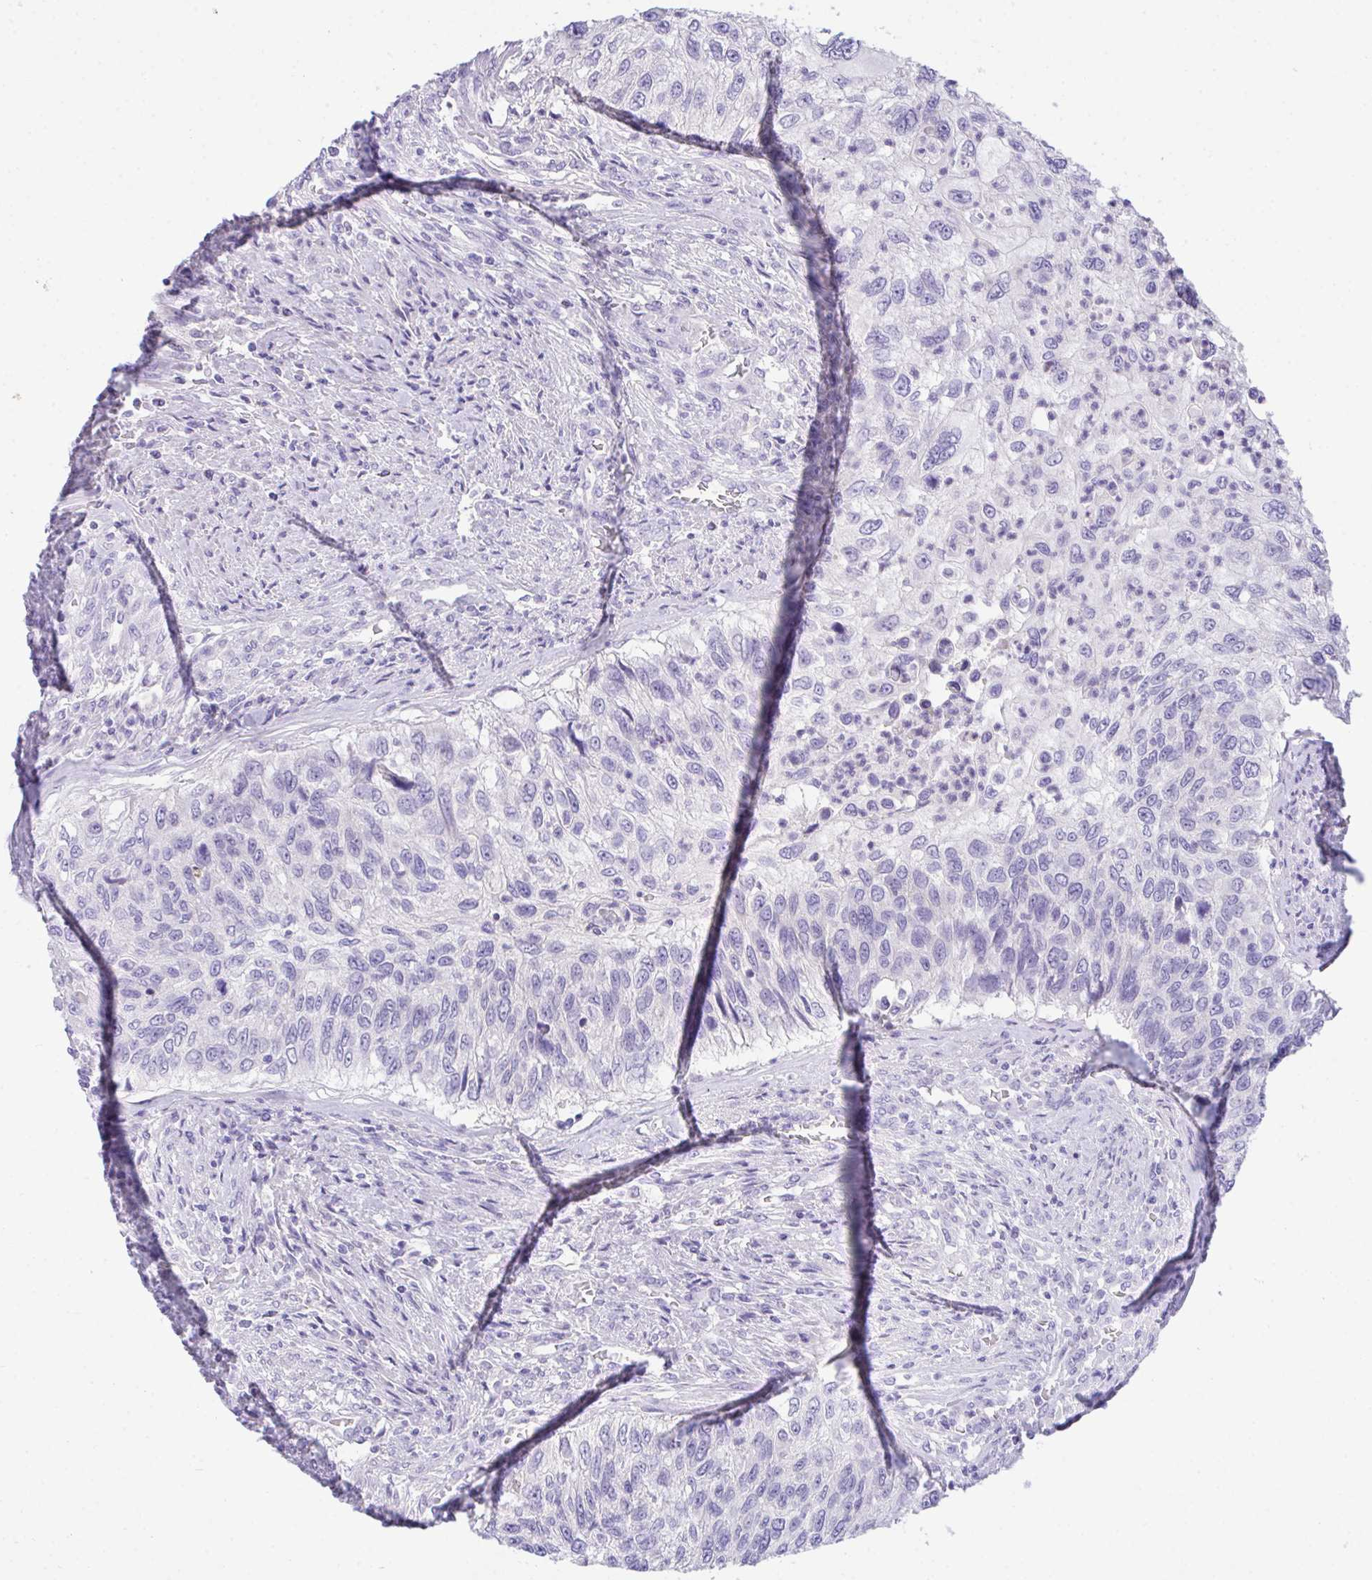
{"staining": {"intensity": "negative", "quantity": "none", "location": "none"}, "tissue": "urothelial cancer", "cell_type": "Tumor cells", "image_type": "cancer", "snomed": [{"axis": "morphology", "description": "Urothelial carcinoma, High grade"}, {"axis": "topography", "description": "Urinary bladder"}], "caption": "This is an immunohistochemistry (IHC) image of human urothelial cancer. There is no positivity in tumor cells.", "gene": "TMCO5A", "patient": {"sex": "female", "age": 60}}